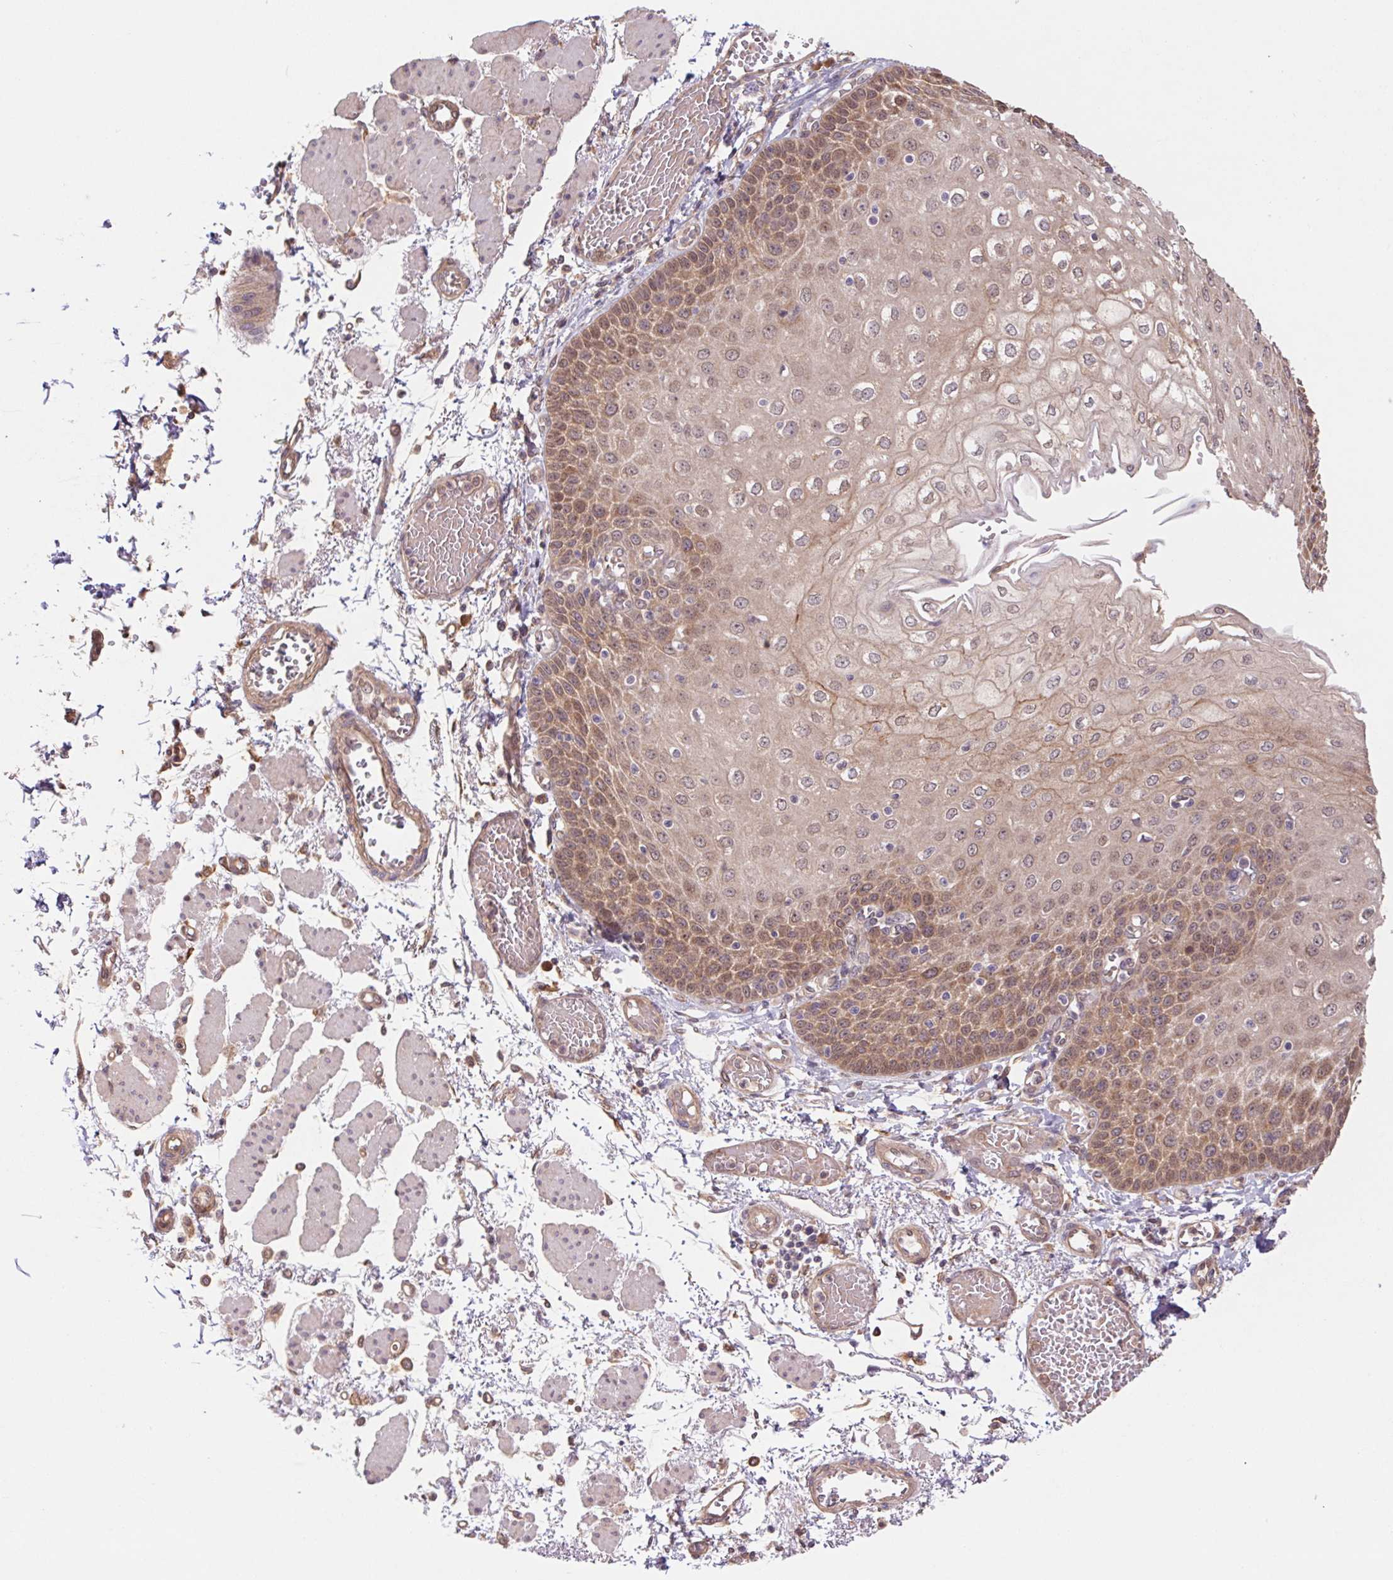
{"staining": {"intensity": "weak", "quantity": ">75%", "location": "cytoplasmic/membranous,nuclear"}, "tissue": "esophagus", "cell_type": "Squamous epithelial cells", "image_type": "normal", "snomed": [{"axis": "morphology", "description": "Normal tissue, NOS"}, {"axis": "morphology", "description": "Adenocarcinoma, NOS"}, {"axis": "topography", "description": "Esophagus"}], "caption": "A low amount of weak cytoplasmic/membranous,nuclear expression is appreciated in about >75% of squamous epithelial cells in unremarkable esophagus.", "gene": "RRM1", "patient": {"sex": "male", "age": 81}}